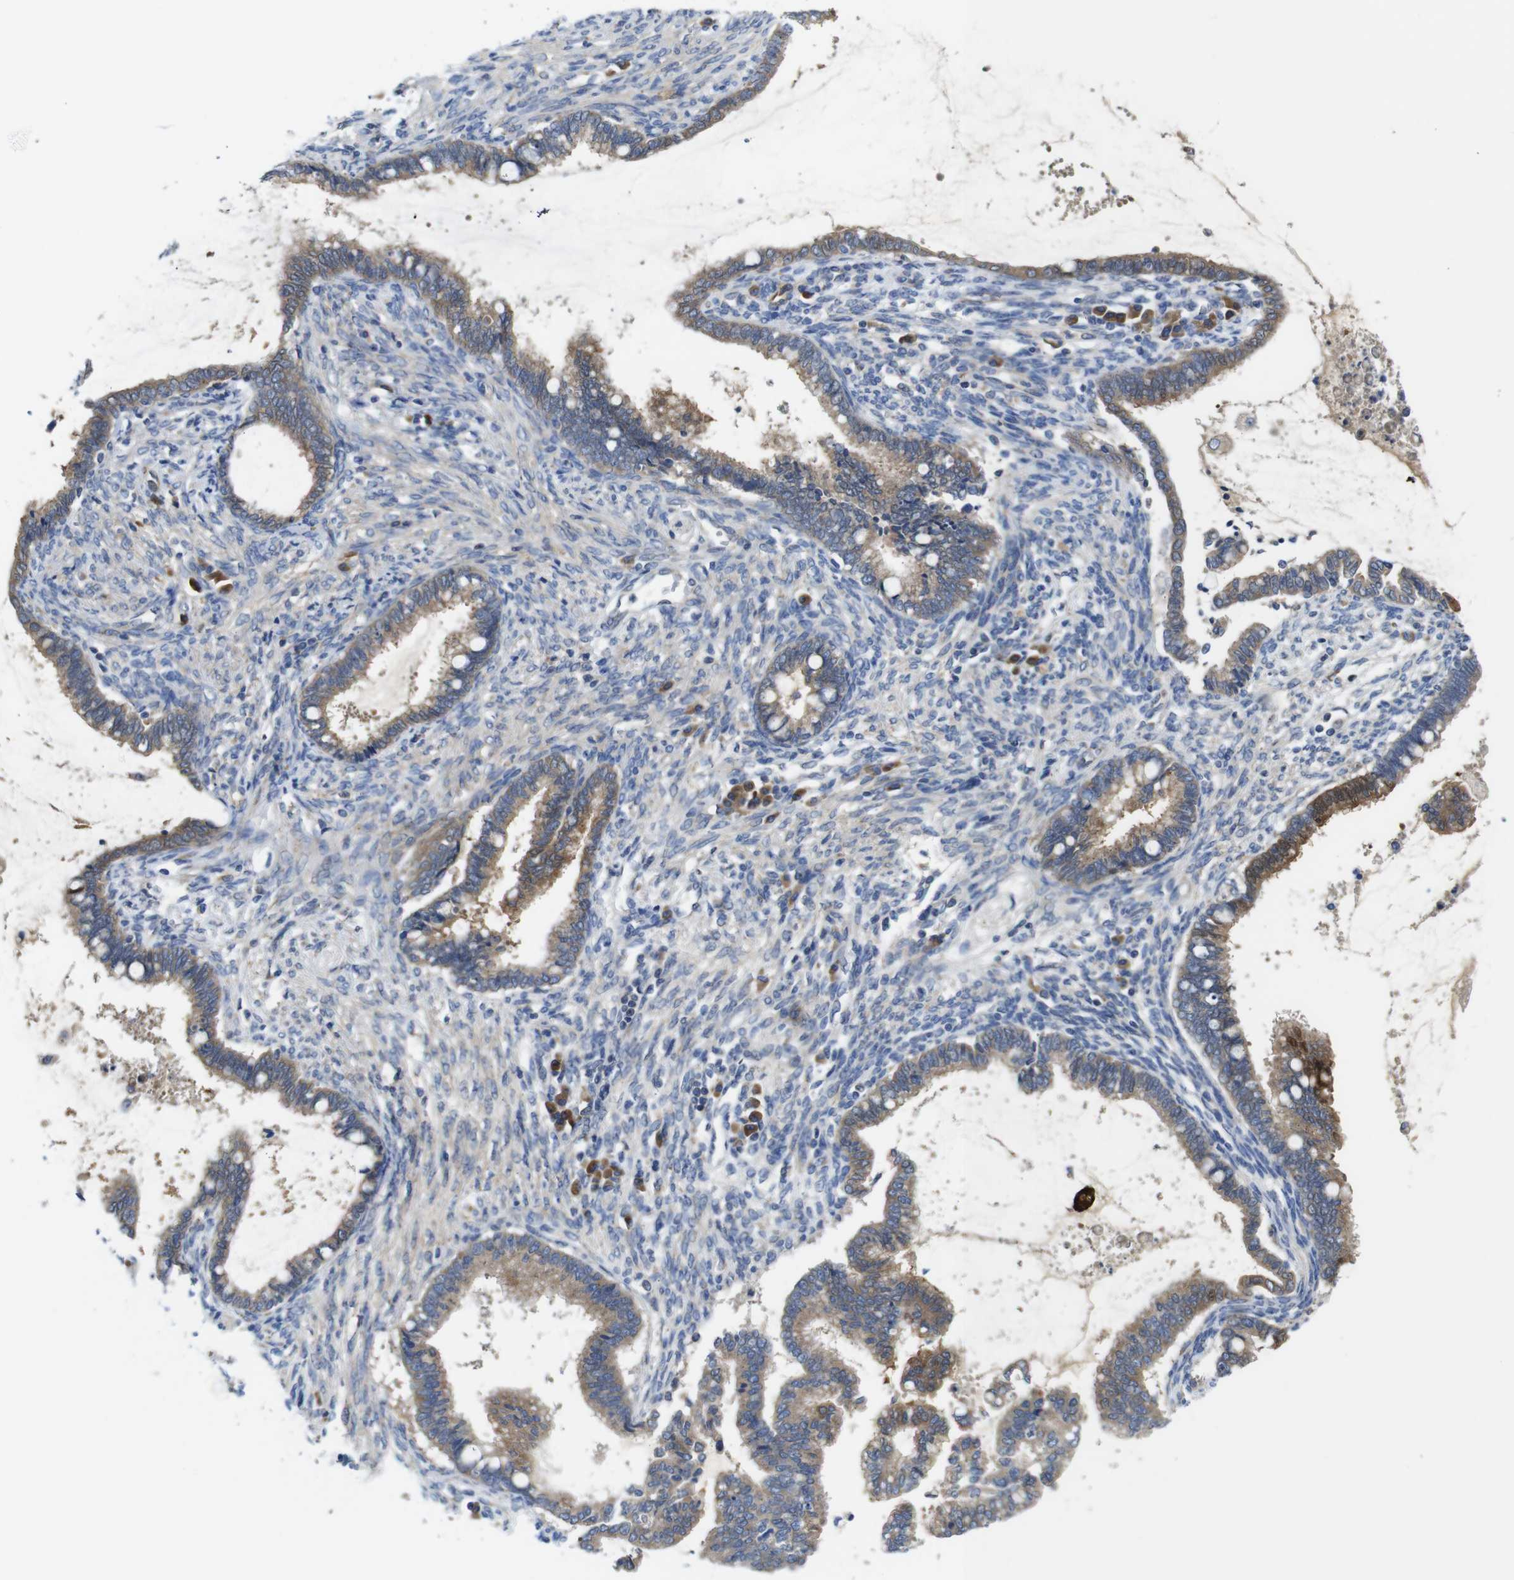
{"staining": {"intensity": "weak", "quantity": ">75%", "location": "cytoplasmic/membranous"}, "tissue": "cervical cancer", "cell_type": "Tumor cells", "image_type": "cancer", "snomed": [{"axis": "morphology", "description": "Adenocarcinoma, NOS"}, {"axis": "topography", "description": "Cervix"}], "caption": "Tumor cells show low levels of weak cytoplasmic/membranous positivity in about >75% of cells in human adenocarcinoma (cervical). Using DAB (3,3'-diaminobenzidine) (brown) and hematoxylin (blue) stains, captured at high magnification using brightfield microscopy.", "gene": "DDRGK1", "patient": {"sex": "female", "age": 44}}